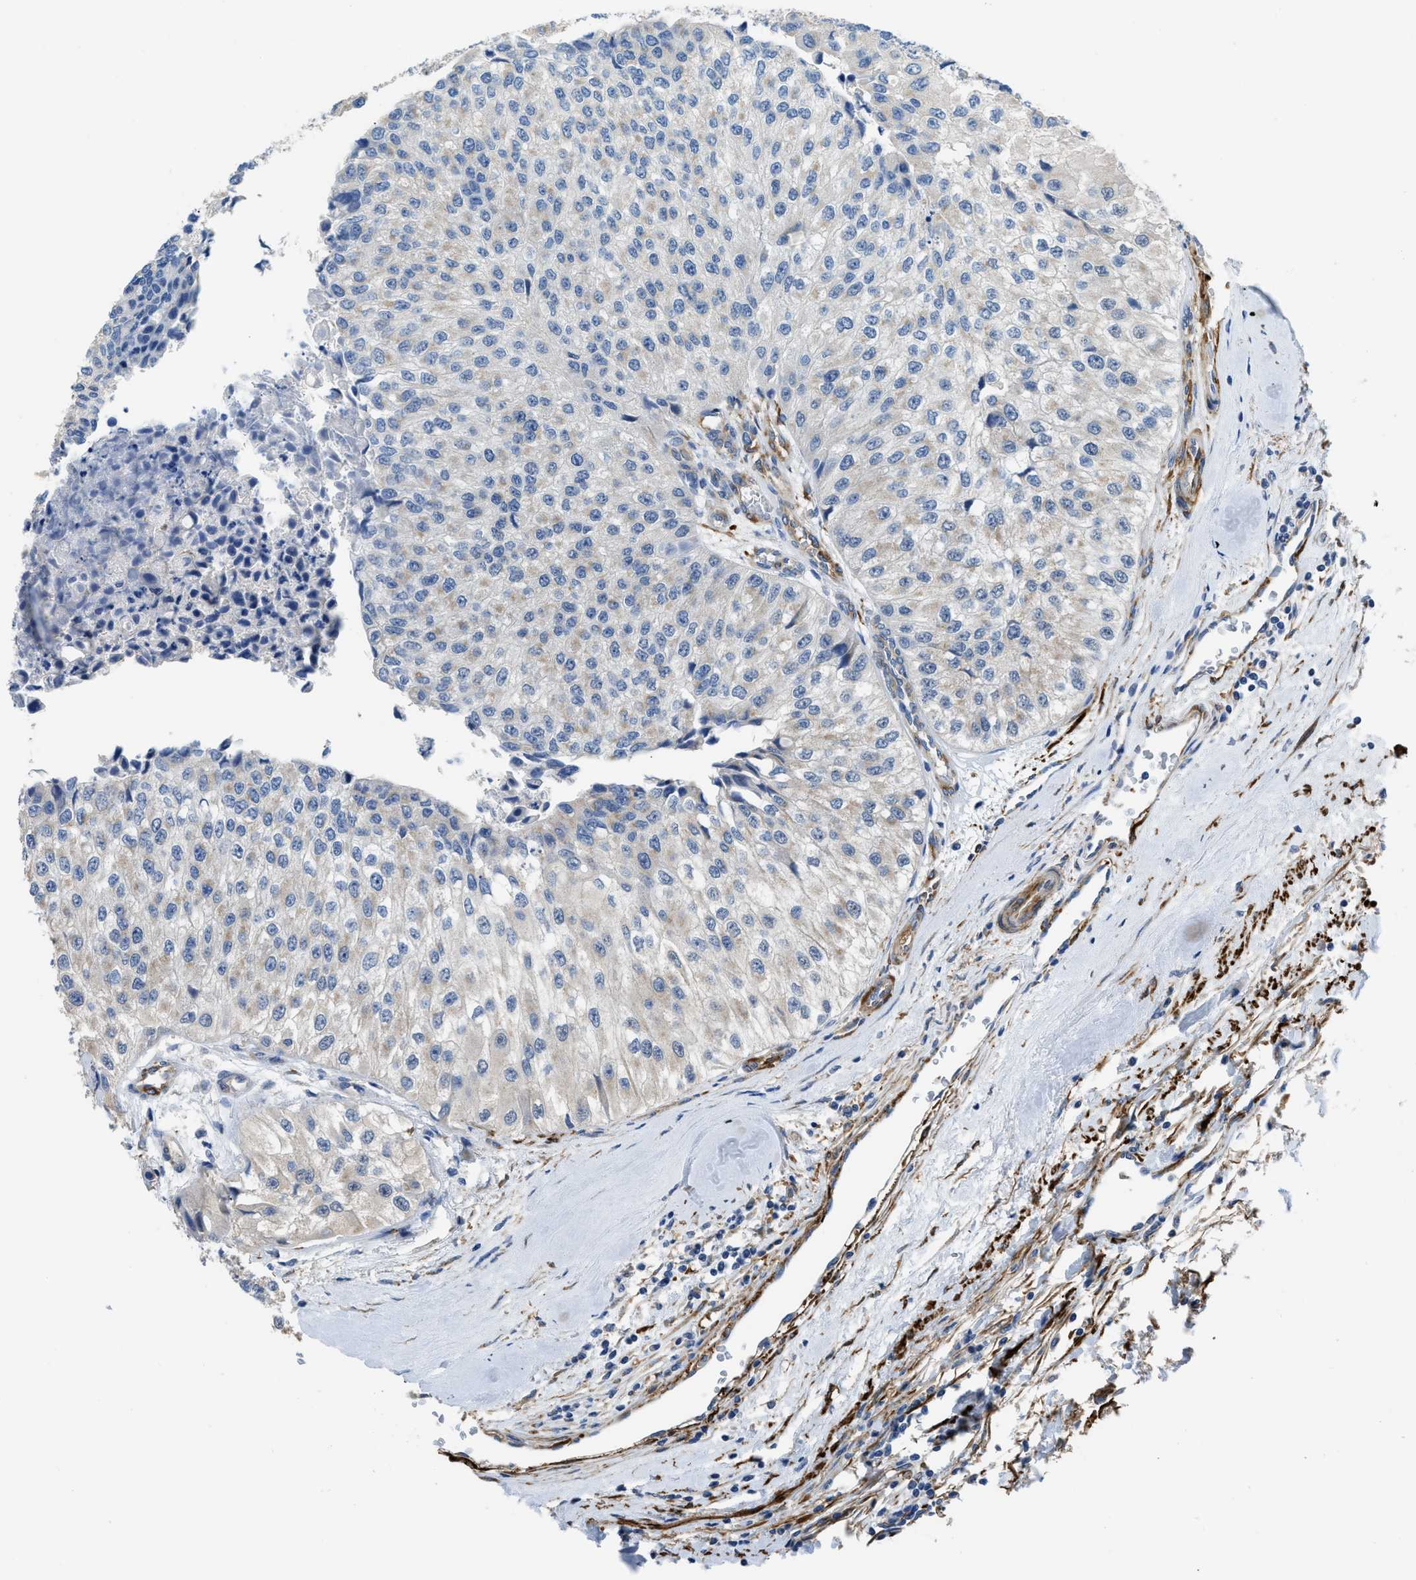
{"staining": {"intensity": "negative", "quantity": "none", "location": "none"}, "tissue": "urothelial cancer", "cell_type": "Tumor cells", "image_type": "cancer", "snomed": [{"axis": "morphology", "description": "Urothelial carcinoma, High grade"}, {"axis": "topography", "description": "Kidney"}, {"axis": "topography", "description": "Urinary bladder"}], "caption": "IHC micrograph of human urothelial cancer stained for a protein (brown), which exhibits no staining in tumor cells.", "gene": "ZSWIM5", "patient": {"sex": "male", "age": 77}}